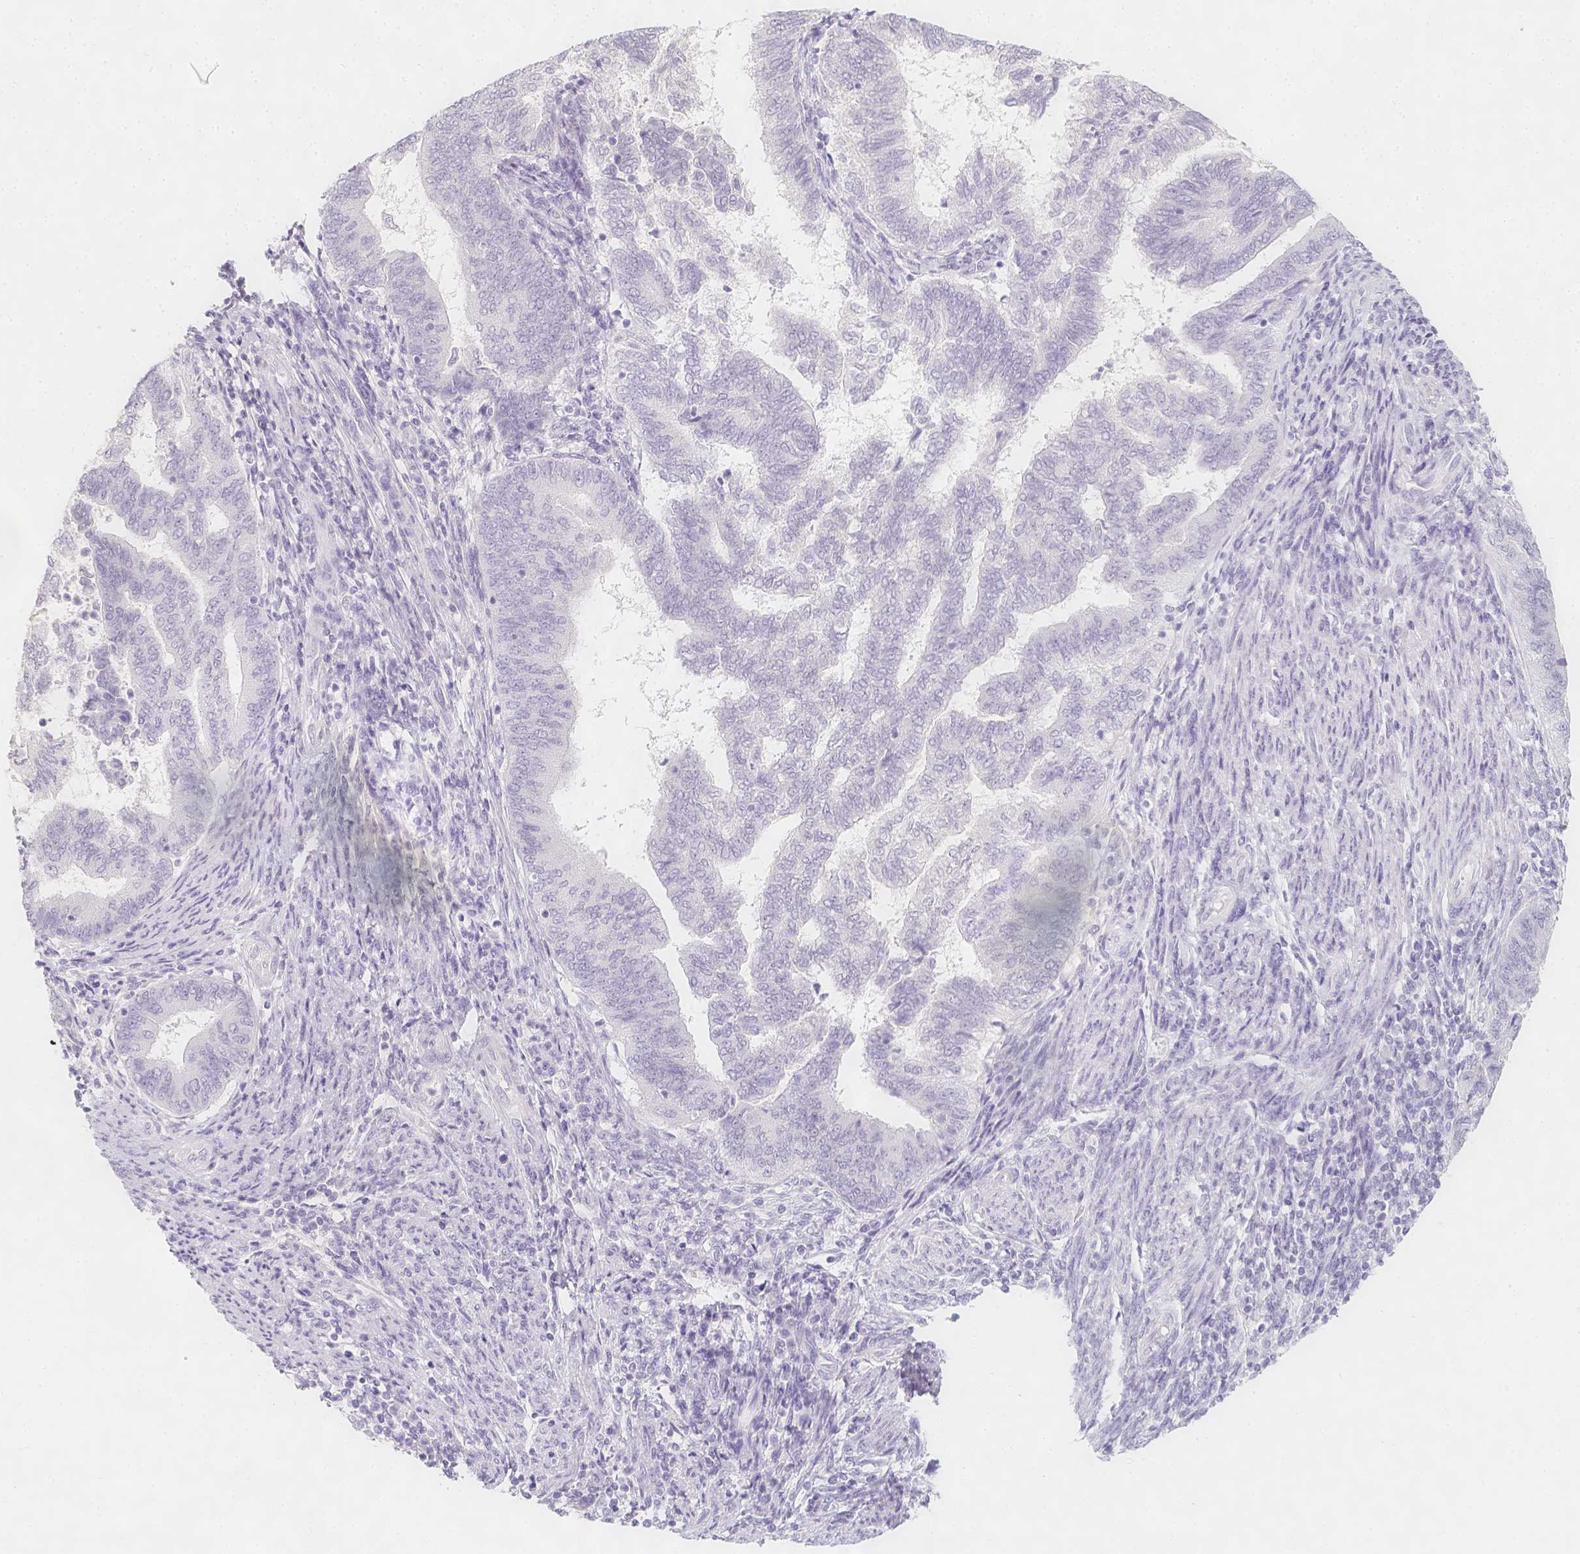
{"staining": {"intensity": "negative", "quantity": "none", "location": "none"}, "tissue": "endometrial cancer", "cell_type": "Tumor cells", "image_type": "cancer", "snomed": [{"axis": "morphology", "description": "Adenocarcinoma, NOS"}, {"axis": "topography", "description": "Endometrium"}], "caption": "A photomicrograph of human endometrial cancer (adenocarcinoma) is negative for staining in tumor cells. (DAB immunohistochemistry, high magnification).", "gene": "SLC18A1", "patient": {"sex": "female", "age": 65}}